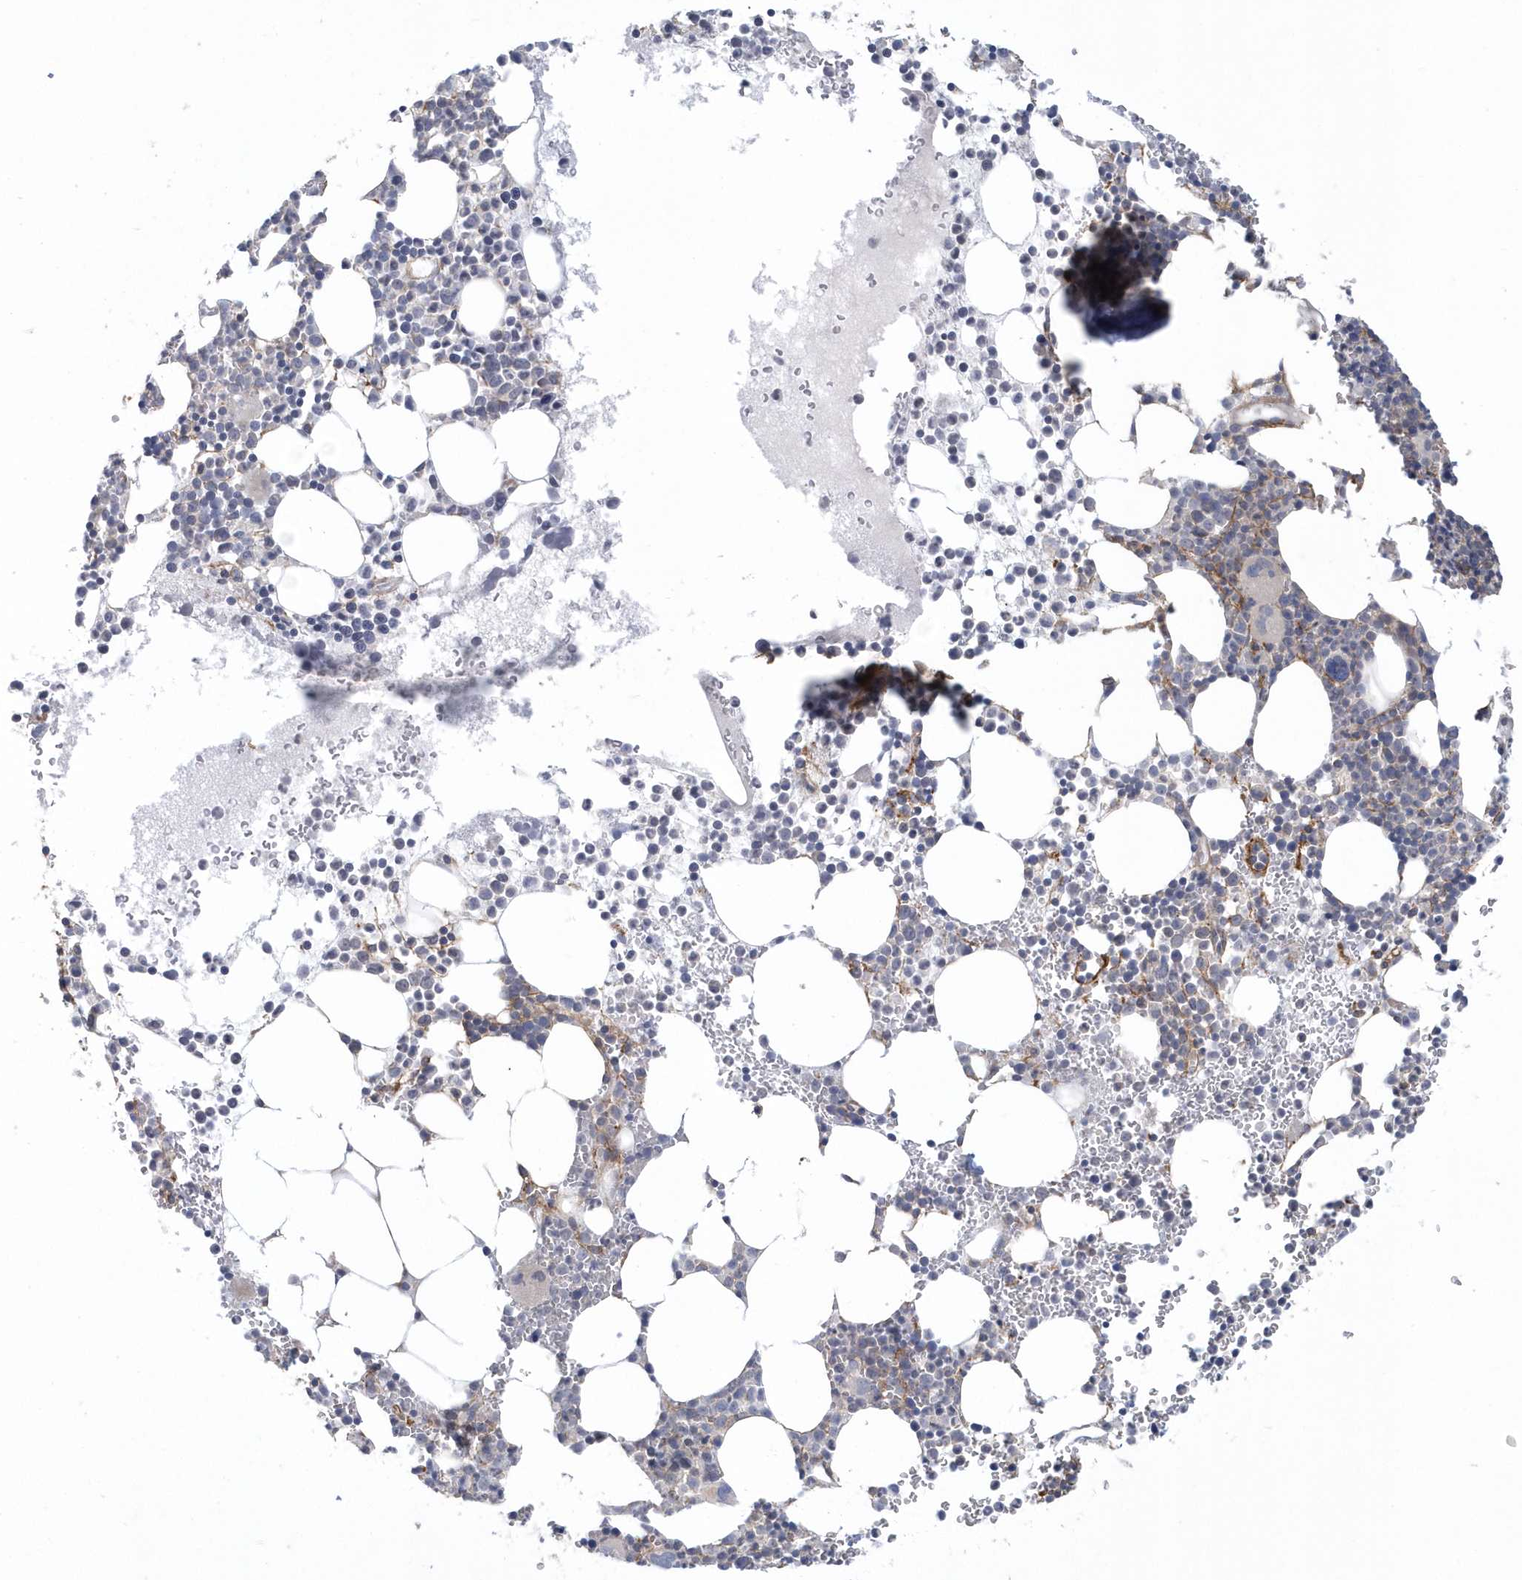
{"staining": {"intensity": "negative", "quantity": "none", "location": "none"}, "tissue": "bone marrow", "cell_type": "Hematopoietic cells", "image_type": "normal", "snomed": [{"axis": "morphology", "description": "Normal tissue, NOS"}, {"axis": "topography", "description": "Bone marrow"}], "caption": "Immunohistochemistry (IHC) image of unremarkable human bone marrow stained for a protein (brown), which displays no staining in hematopoietic cells.", "gene": "RAI14", "patient": {"sex": "female", "age": 78}}